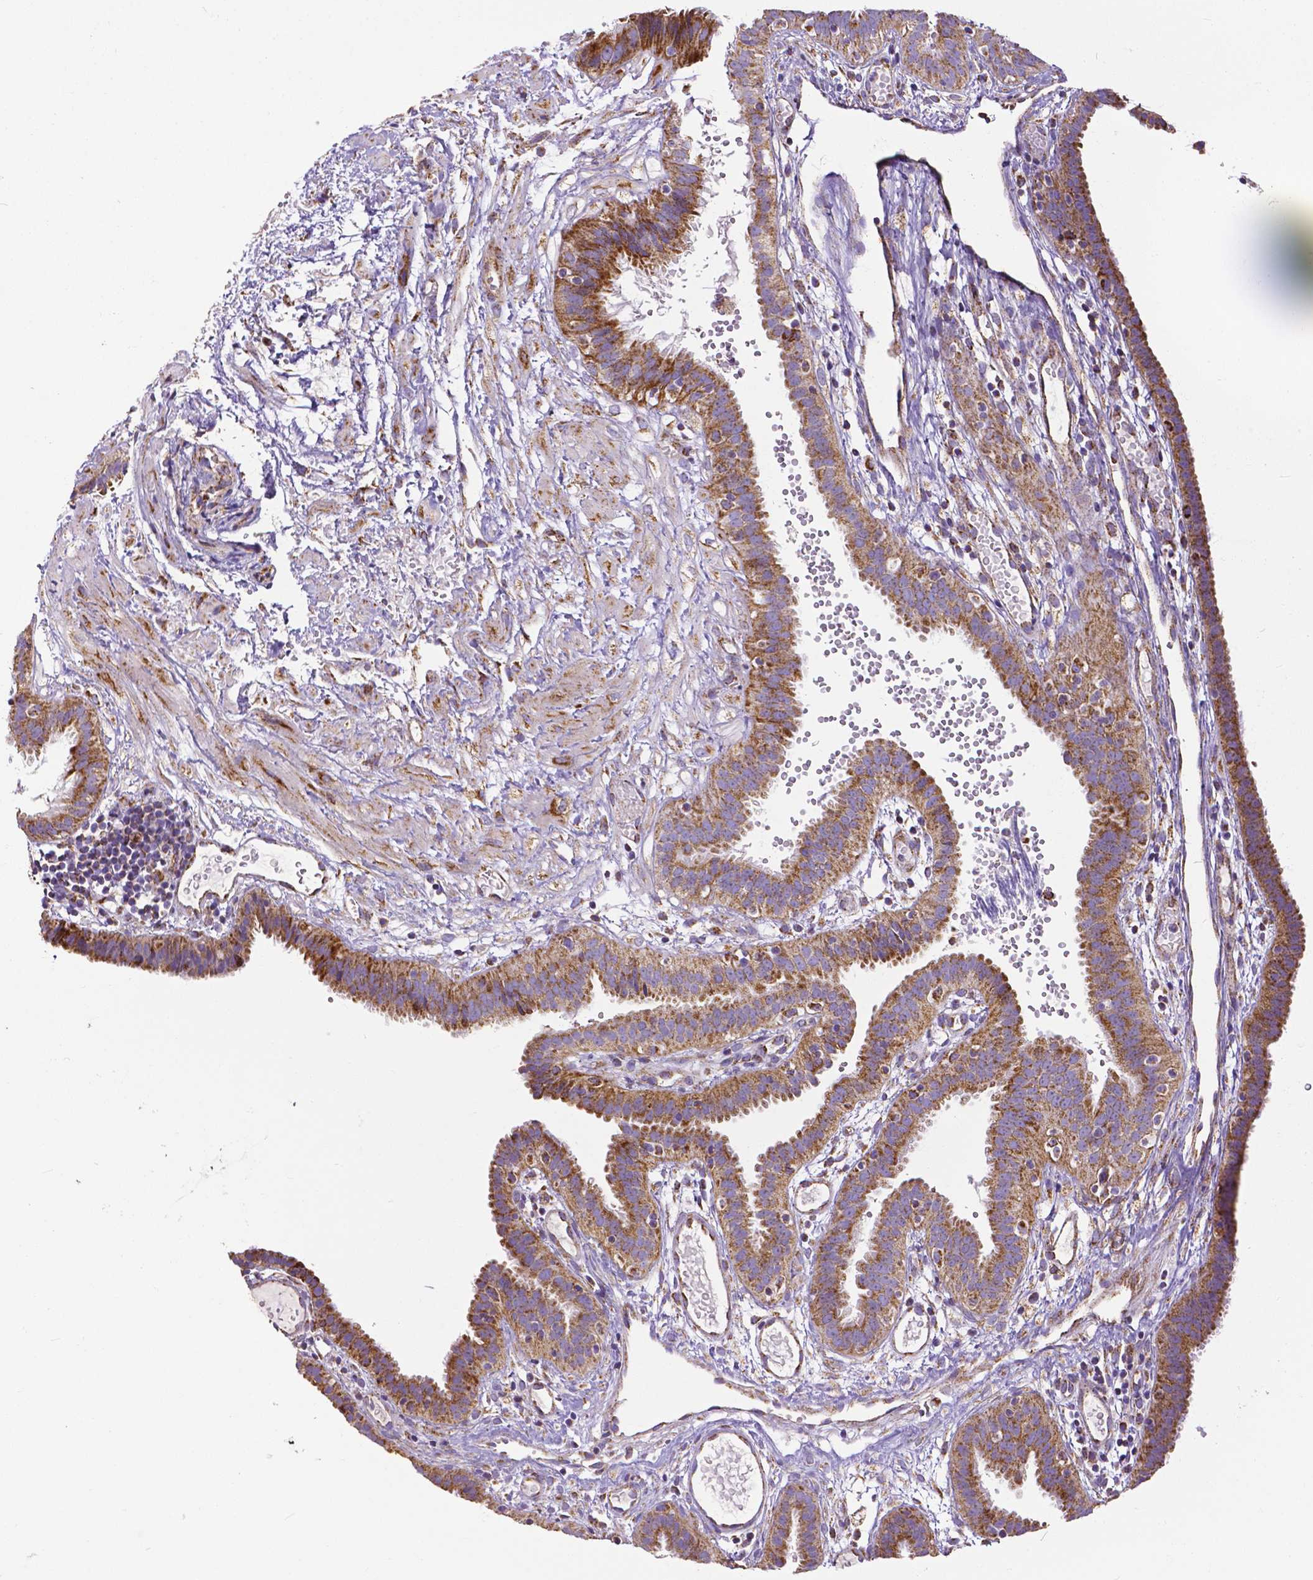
{"staining": {"intensity": "moderate", "quantity": ">75%", "location": "cytoplasmic/membranous"}, "tissue": "fallopian tube", "cell_type": "Glandular cells", "image_type": "normal", "snomed": [{"axis": "morphology", "description": "Normal tissue, NOS"}, {"axis": "topography", "description": "Fallopian tube"}], "caption": "Protein staining of unremarkable fallopian tube demonstrates moderate cytoplasmic/membranous expression in about >75% of glandular cells.", "gene": "MACC1", "patient": {"sex": "female", "age": 37}}